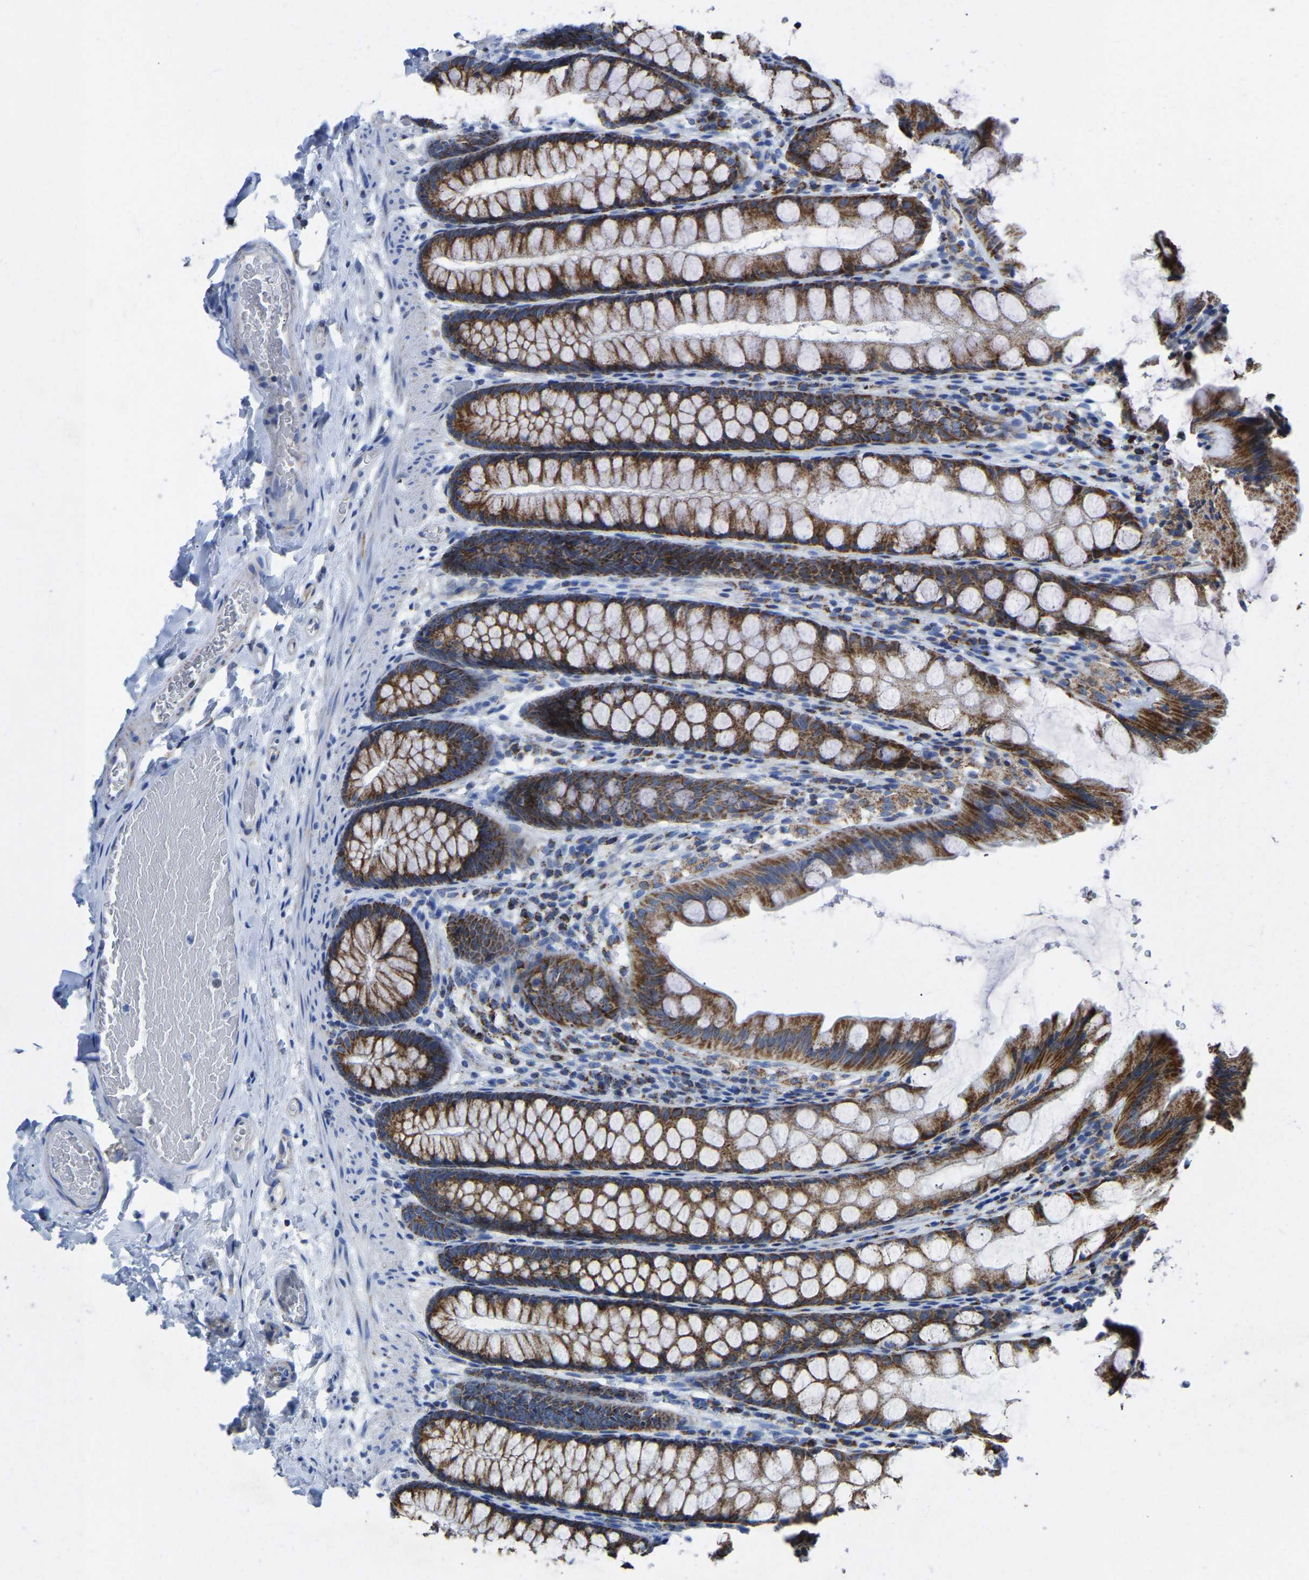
{"staining": {"intensity": "negative", "quantity": "none", "location": "none"}, "tissue": "colon", "cell_type": "Endothelial cells", "image_type": "normal", "snomed": [{"axis": "morphology", "description": "Normal tissue, NOS"}, {"axis": "topography", "description": "Colon"}], "caption": "The histopathology image exhibits no staining of endothelial cells in unremarkable colon.", "gene": "ETFA", "patient": {"sex": "male", "age": 47}}